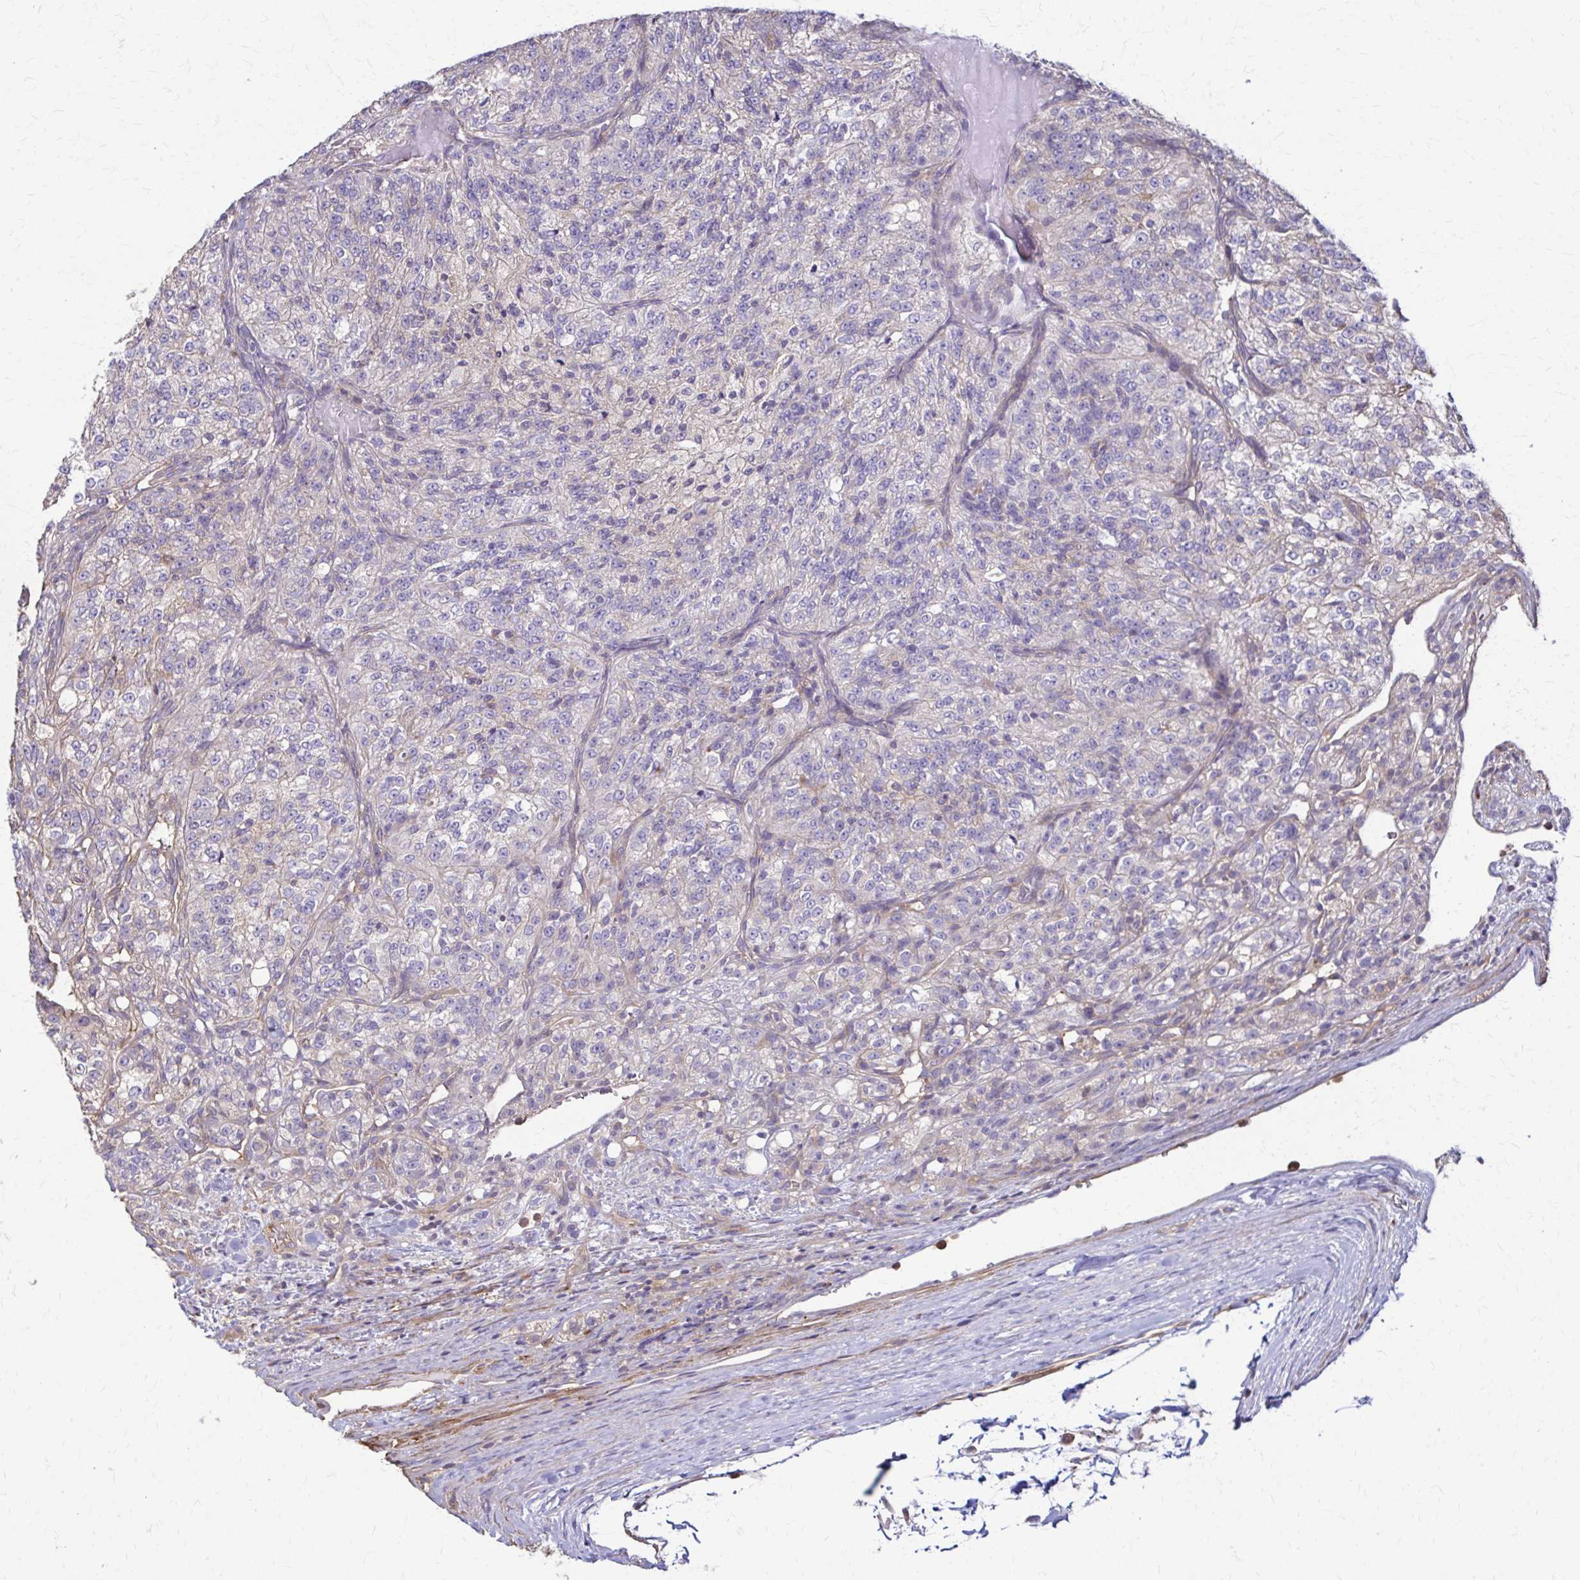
{"staining": {"intensity": "negative", "quantity": "none", "location": "none"}, "tissue": "renal cancer", "cell_type": "Tumor cells", "image_type": "cancer", "snomed": [{"axis": "morphology", "description": "Adenocarcinoma, NOS"}, {"axis": "topography", "description": "Kidney"}], "caption": "The histopathology image displays no significant expression in tumor cells of renal cancer (adenocarcinoma).", "gene": "DSP", "patient": {"sex": "female", "age": 63}}